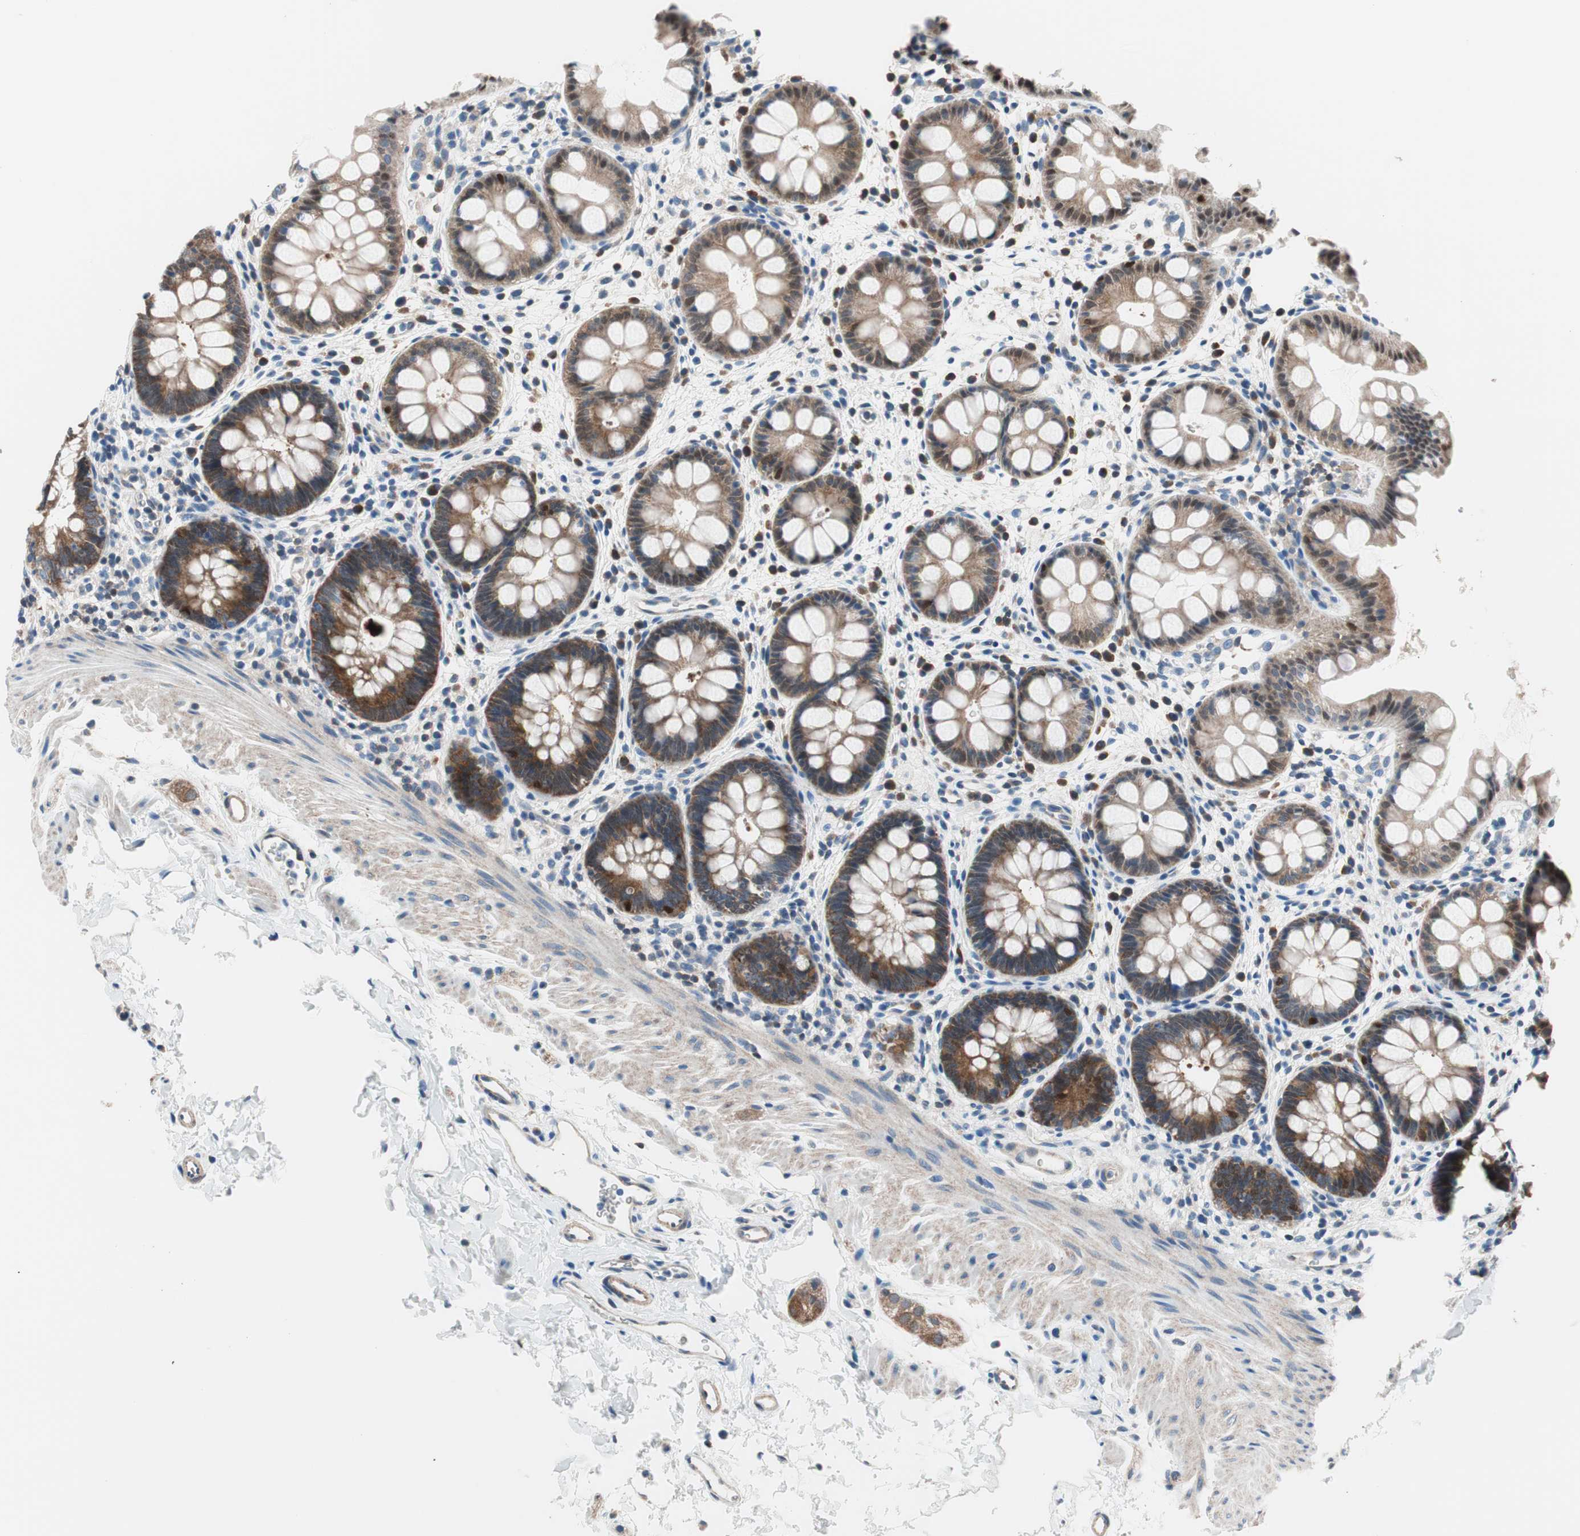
{"staining": {"intensity": "moderate", "quantity": ">75%", "location": "cytoplasmic/membranous"}, "tissue": "rectum", "cell_type": "Glandular cells", "image_type": "normal", "snomed": [{"axis": "morphology", "description": "Normal tissue, NOS"}, {"axis": "topography", "description": "Rectum"}], "caption": "The micrograph exhibits immunohistochemical staining of unremarkable rectum. There is moderate cytoplasmic/membranous staining is appreciated in approximately >75% of glandular cells. The protein of interest is stained brown, and the nuclei are stained in blue (DAB (3,3'-diaminobenzidine) IHC with brightfield microscopy, high magnification).", "gene": "PRDX2", "patient": {"sex": "female", "age": 24}}